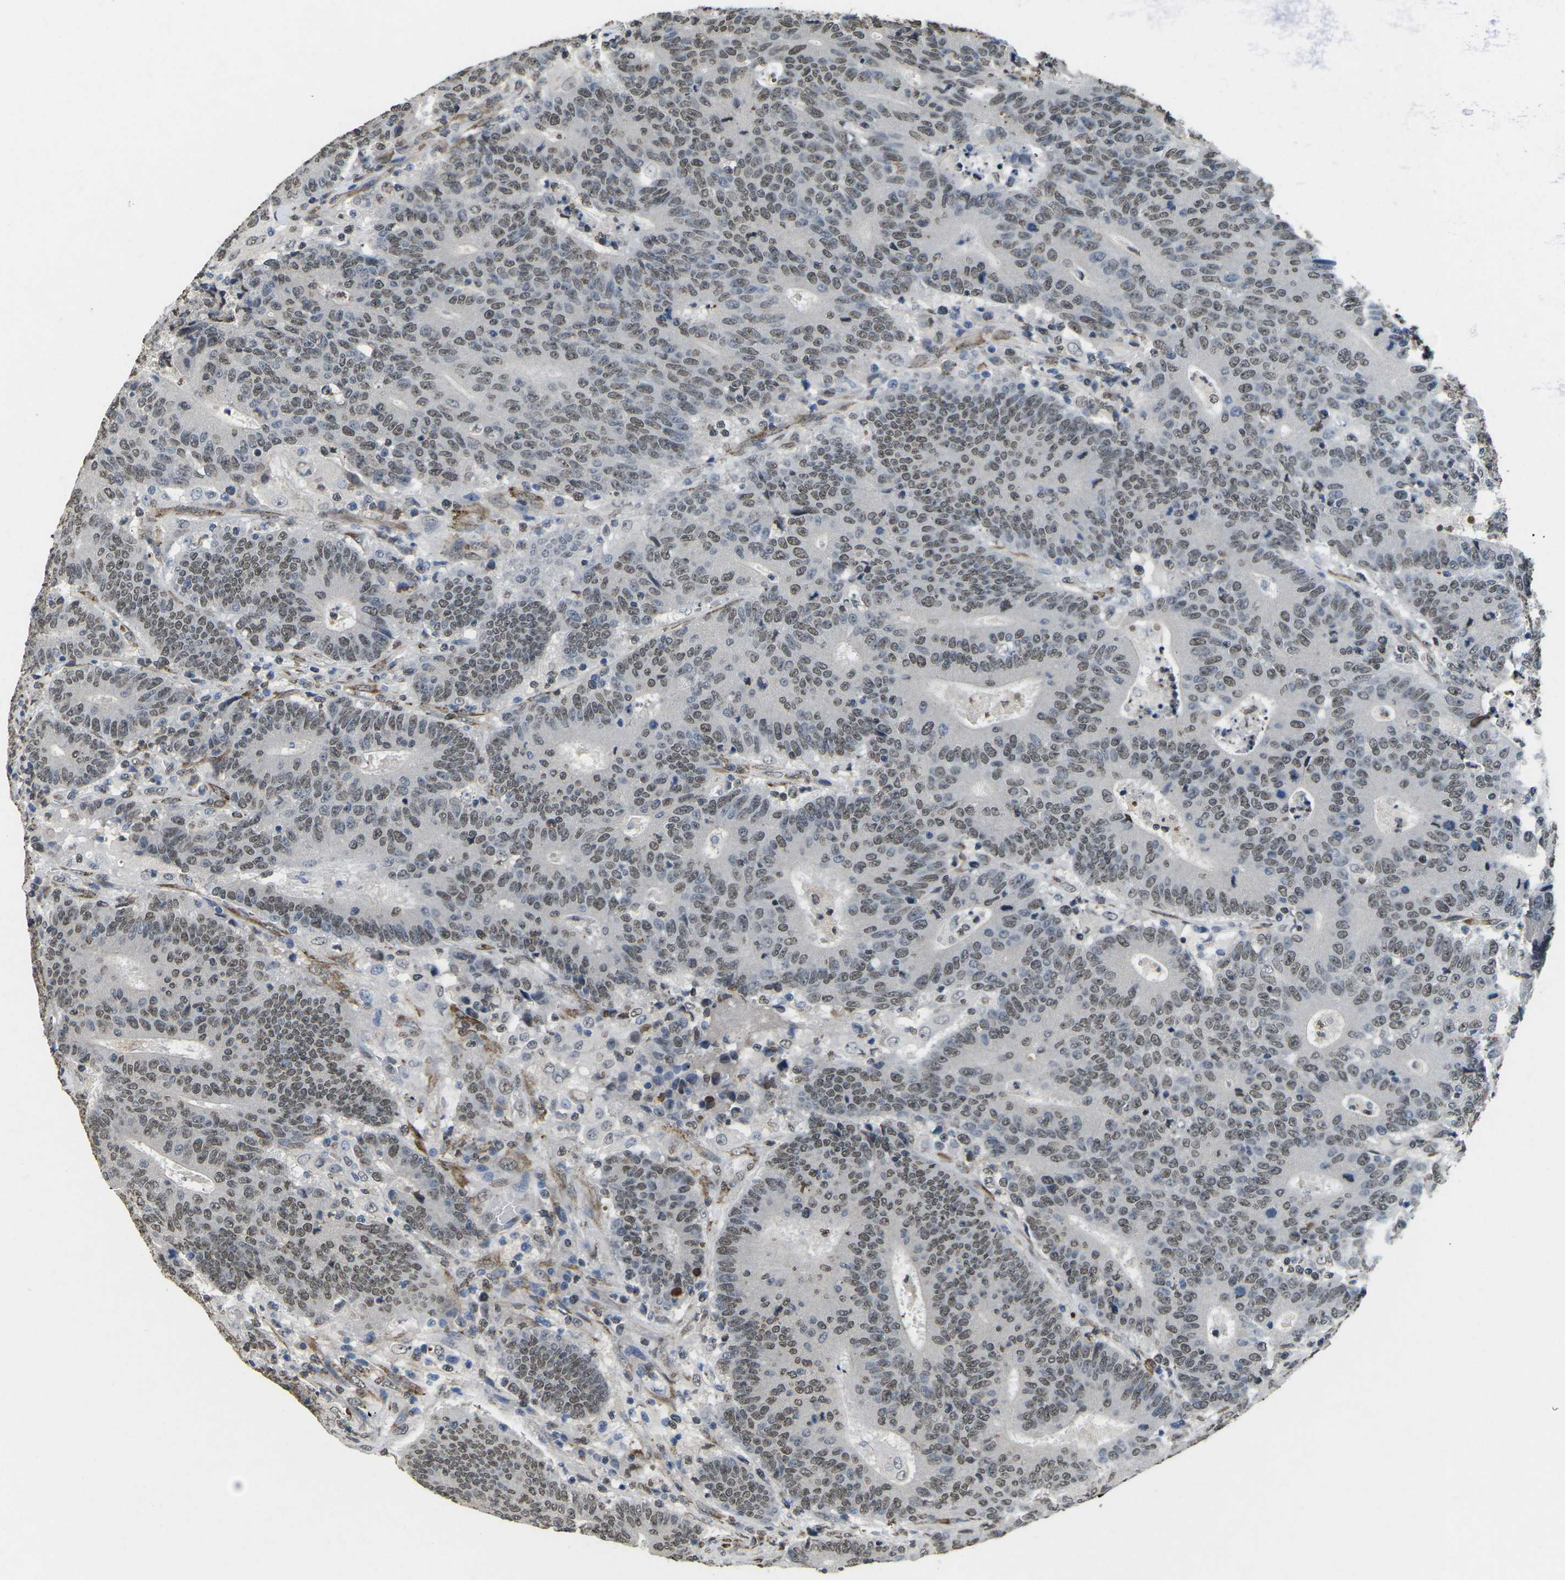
{"staining": {"intensity": "weak", "quantity": ">75%", "location": "nuclear"}, "tissue": "colorectal cancer", "cell_type": "Tumor cells", "image_type": "cancer", "snomed": [{"axis": "morphology", "description": "Normal tissue, NOS"}, {"axis": "morphology", "description": "Adenocarcinoma, NOS"}, {"axis": "topography", "description": "Colon"}], "caption": "IHC photomicrograph of human colorectal cancer (adenocarcinoma) stained for a protein (brown), which reveals low levels of weak nuclear expression in about >75% of tumor cells.", "gene": "SCNN1B", "patient": {"sex": "female", "age": 75}}